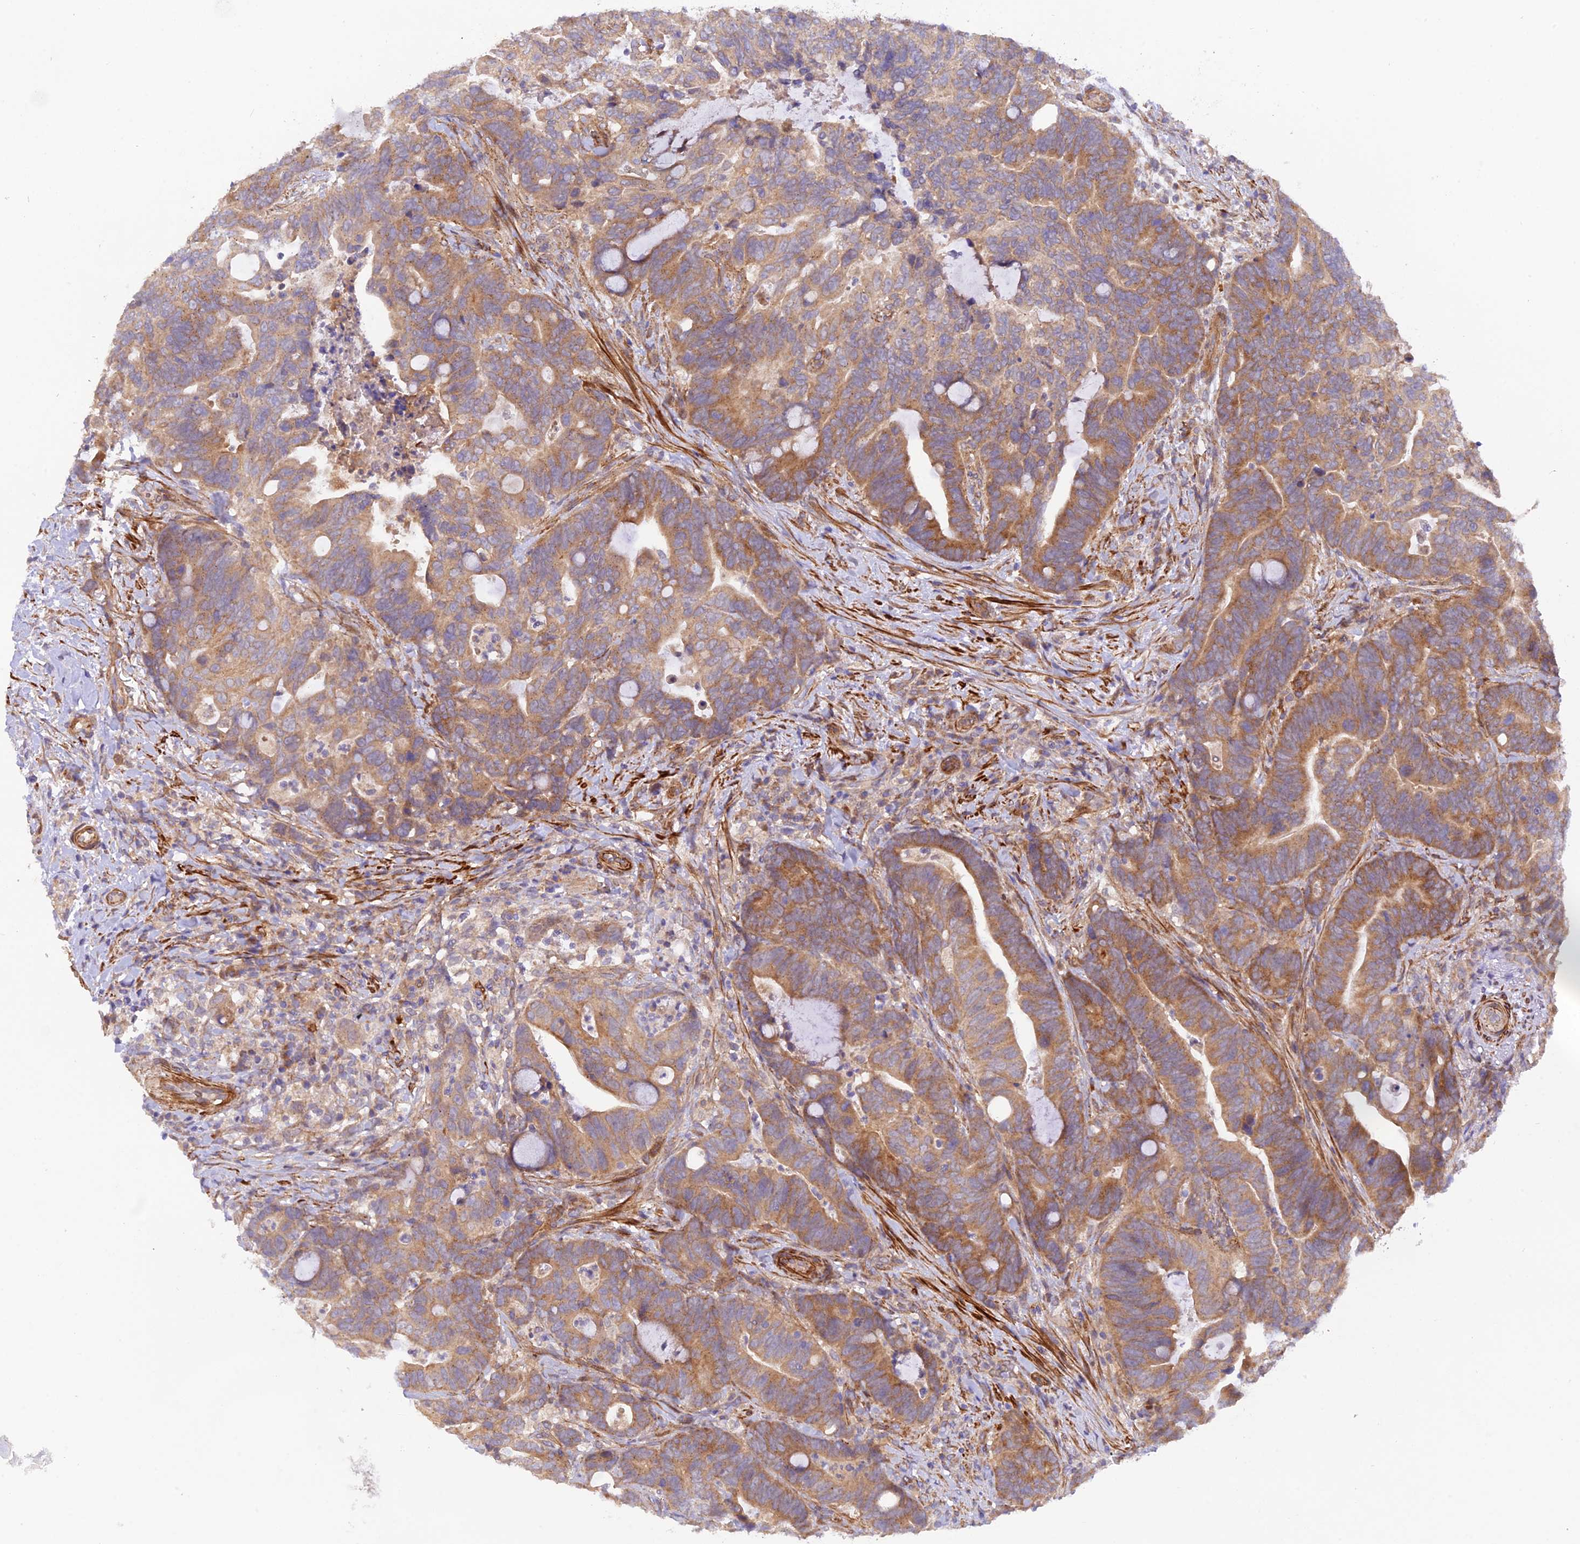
{"staining": {"intensity": "moderate", "quantity": ">75%", "location": "cytoplasmic/membranous"}, "tissue": "colorectal cancer", "cell_type": "Tumor cells", "image_type": "cancer", "snomed": [{"axis": "morphology", "description": "Adenocarcinoma, NOS"}, {"axis": "topography", "description": "Colon"}], "caption": "Colorectal cancer (adenocarcinoma) stained for a protein shows moderate cytoplasmic/membranous positivity in tumor cells.", "gene": "WDFY4", "patient": {"sex": "female", "age": 82}}